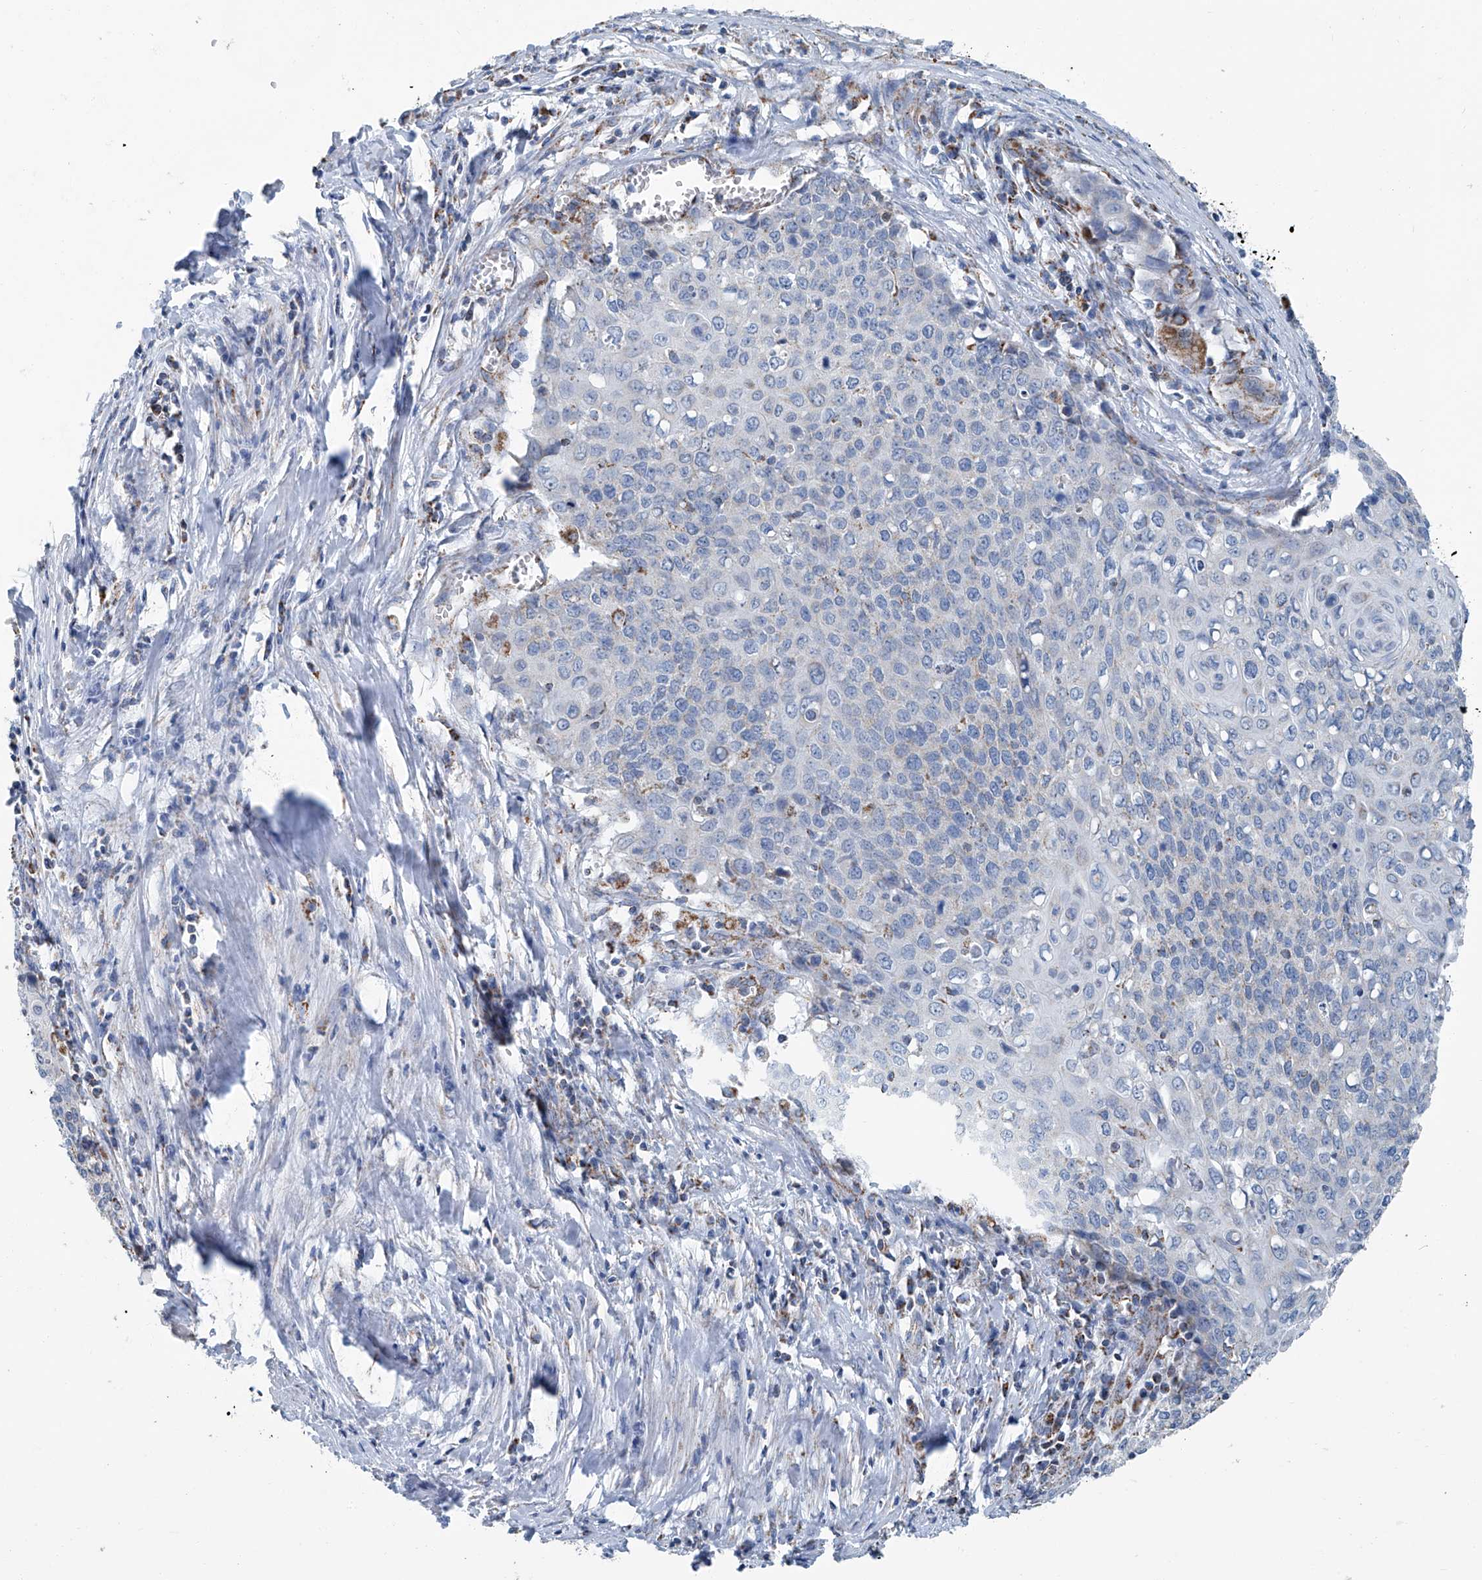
{"staining": {"intensity": "negative", "quantity": "none", "location": "none"}, "tissue": "cervical cancer", "cell_type": "Tumor cells", "image_type": "cancer", "snomed": [{"axis": "morphology", "description": "Squamous cell carcinoma, NOS"}, {"axis": "topography", "description": "Cervix"}], "caption": "Image shows no significant protein positivity in tumor cells of squamous cell carcinoma (cervical).", "gene": "MT-ND1", "patient": {"sex": "female", "age": 39}}